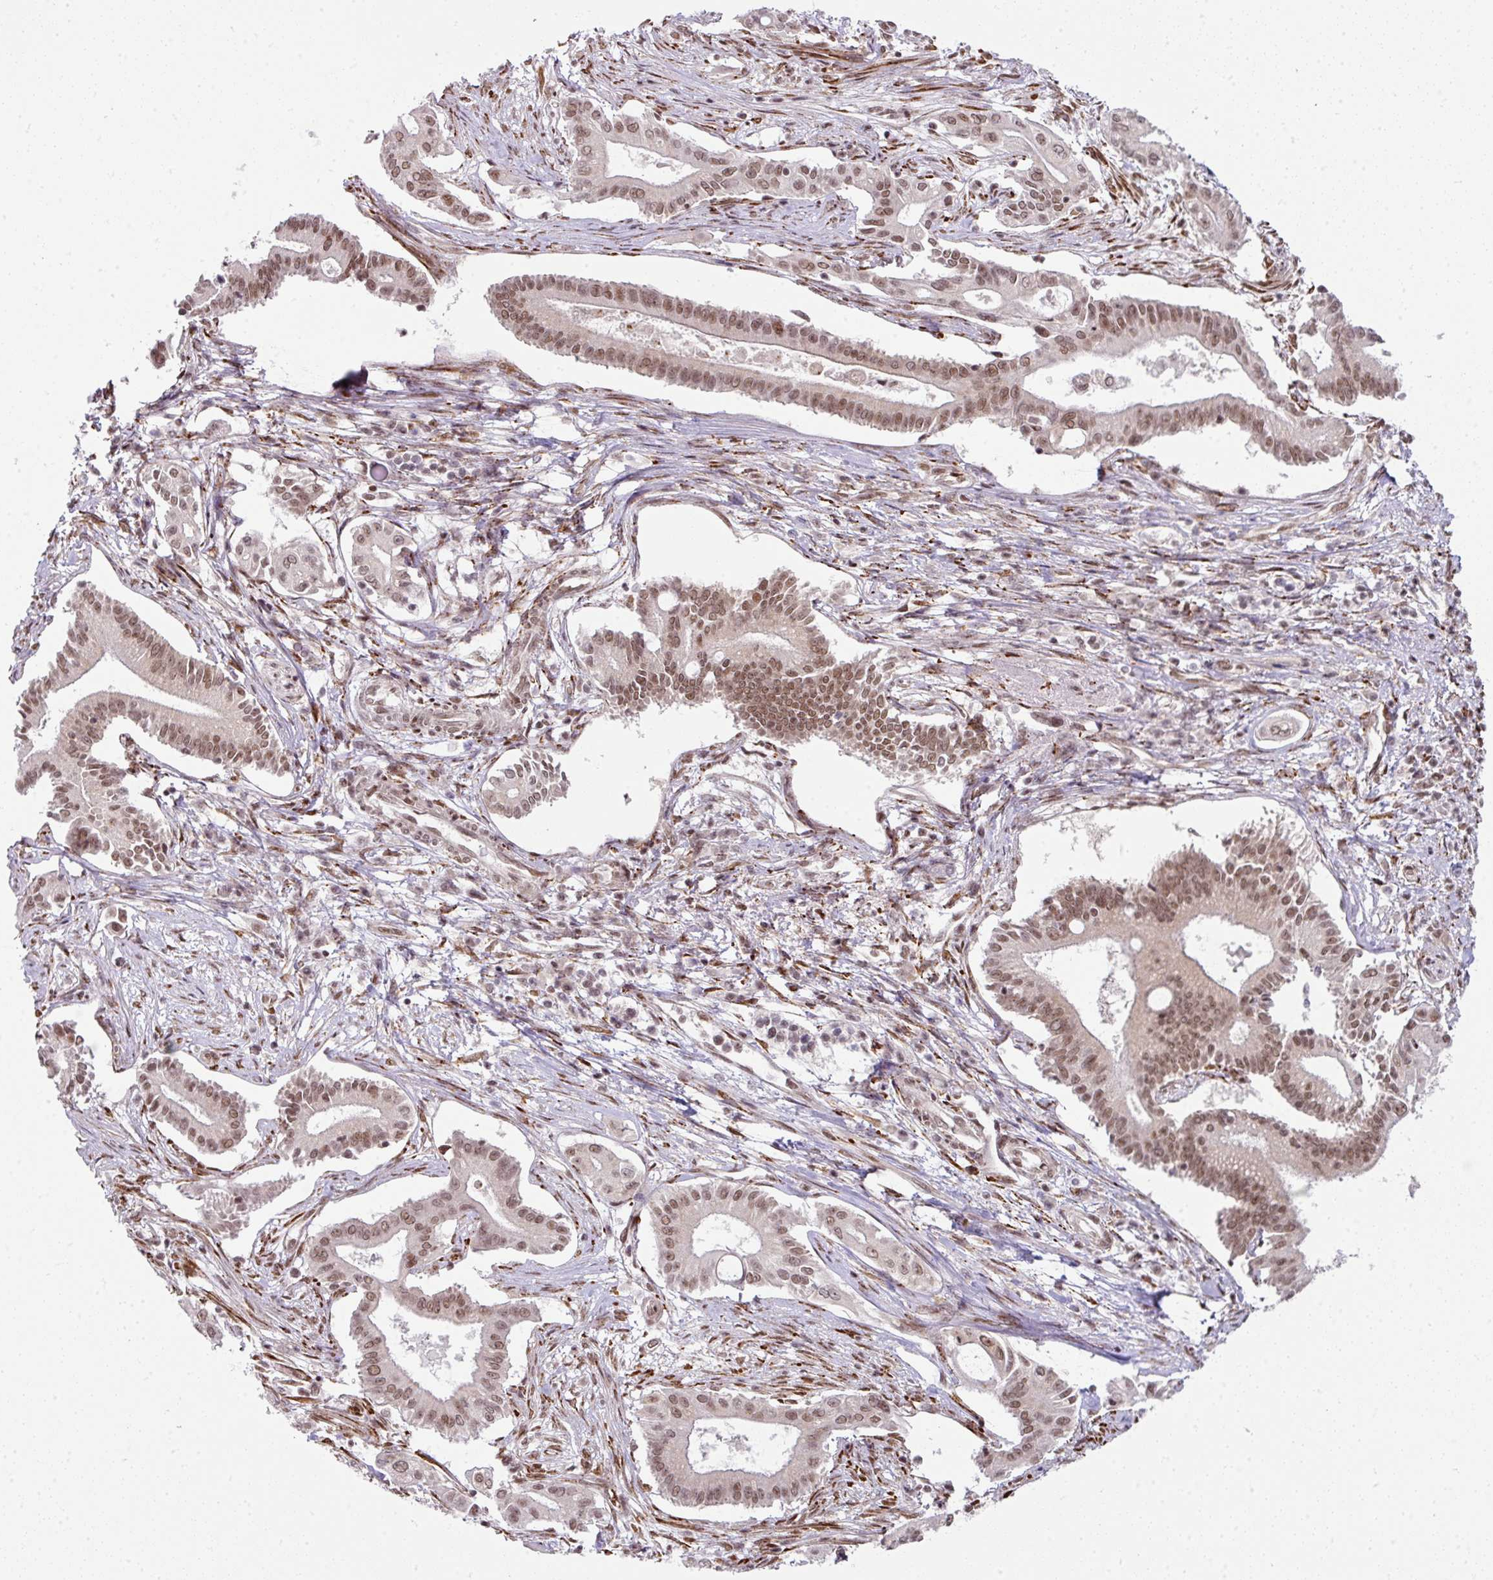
{"staining": {"intensity": "moderate", "quantity": ">75%", "location": "nuclear"}, "tissue": "pancreatic cancer", "cell_type": "Tumor cells", "image_type": "cancer", "snomed": [{"axis": "morphology", "description": "Adenocarcinoma, NOS"}, {"axis": "topography", "description": "Pancreas"}], "caption": "A brown stain highlights moderate nuclear expression of a protein in adenocarcinoma (pancreatic) tumor cells.", "gene": "NFYA", "patient": {"sex": "female", "age": 68}}